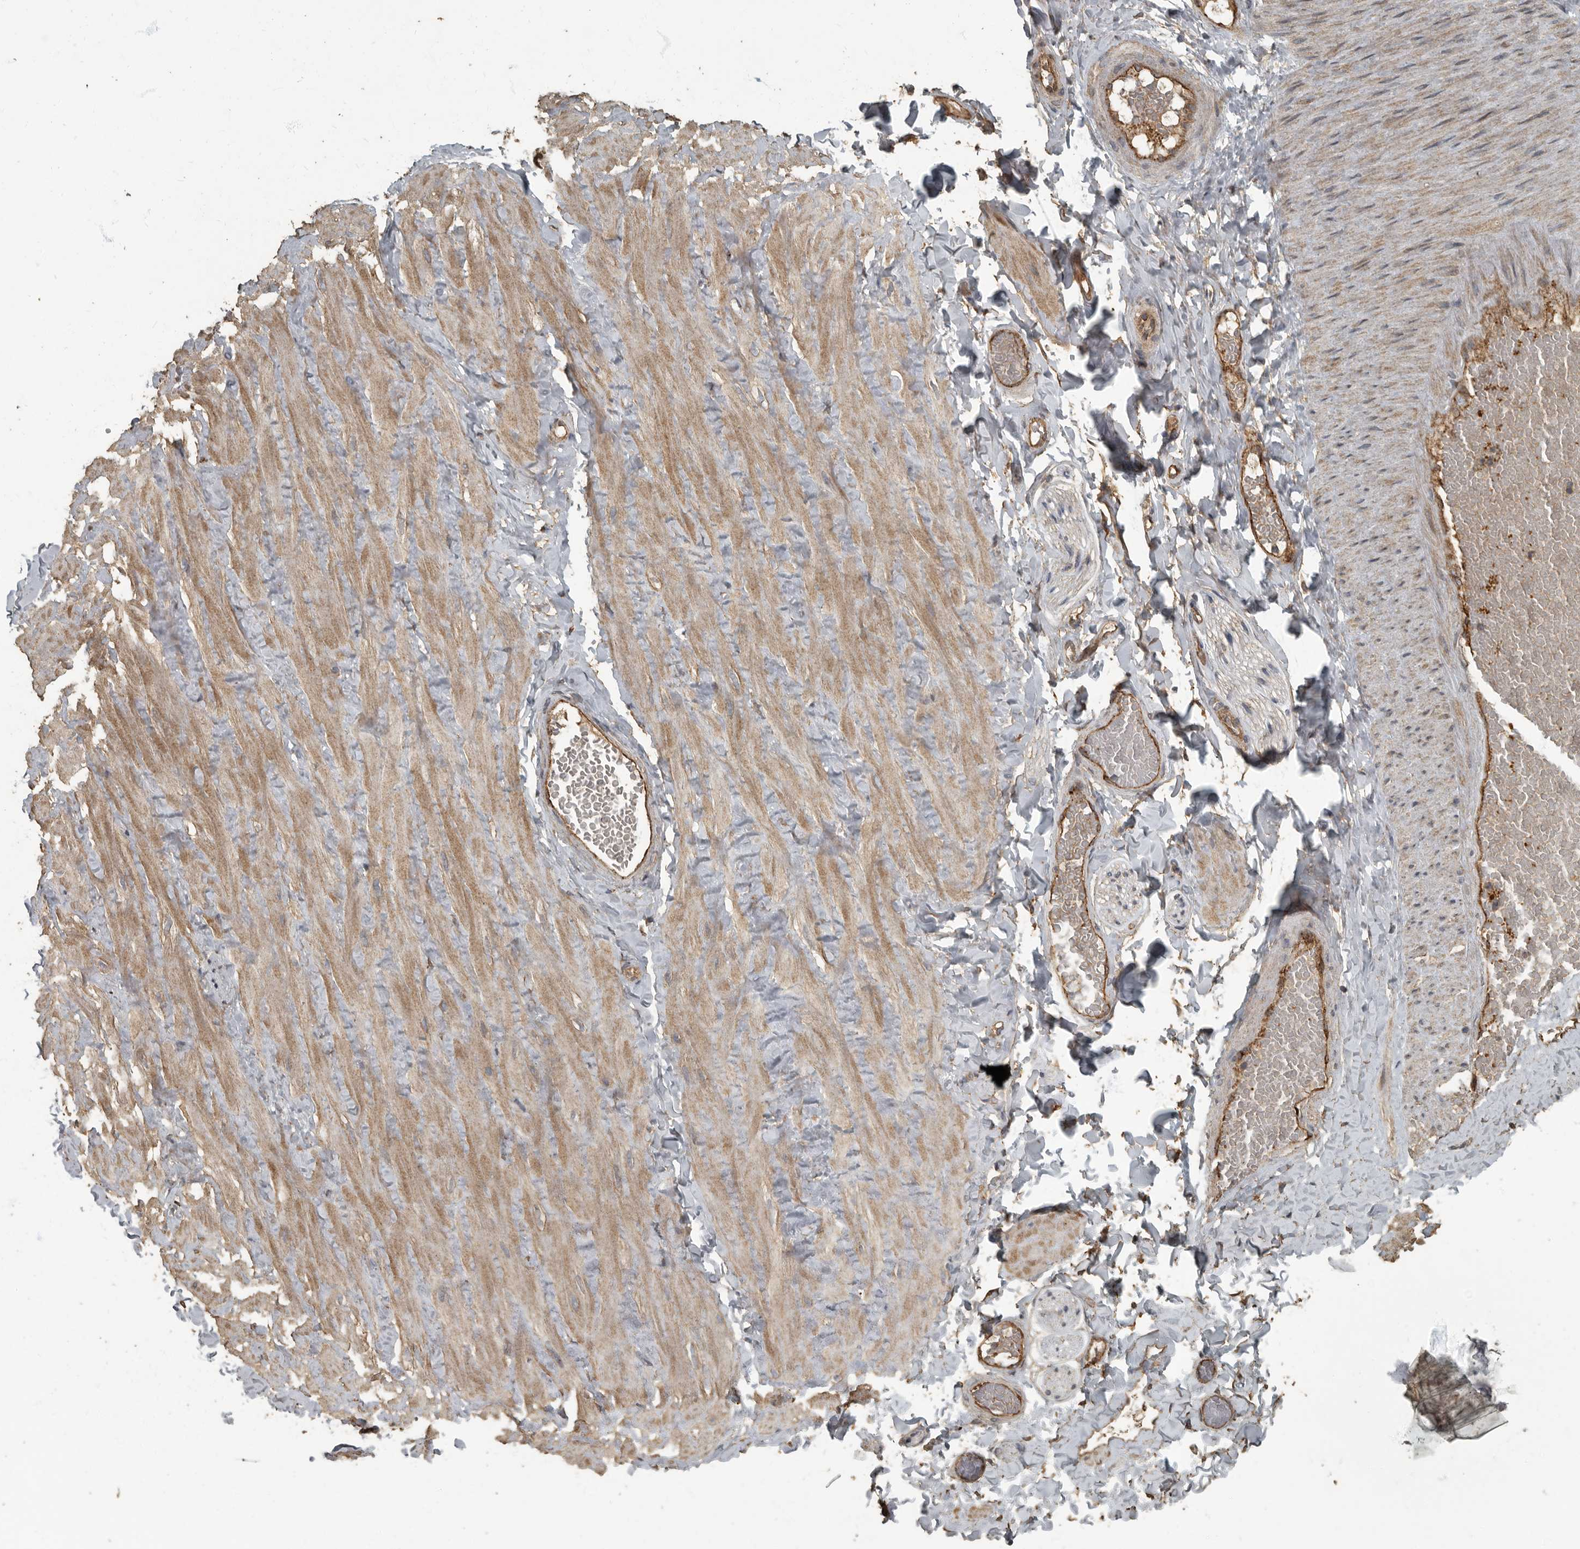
{"staining": {"intensity": "moderate", "quantity": "25%-75%", "location": "cytoplasmic/membranous"}, "tissue": "adipose tissue", "cell_type": "Adipocytes", "image_type": "normal", "snomed": [{"axis": "morphology", "description": "Normal tissue, NOS"}, {"axis": "topography", "description": "Adipose tissue"}, {"axis": "topography", "description": "Vascular tissue"}, {"axis": "topography", "description": "Peripheral nerve tissue"}], "caption": "This micrograph displays immunohistochemistry staining of unremarkable human adipose tissue, with medium moderate cytoplasmic/membranous staining in approximately 25%-75% of adipocytes.", "gene": "IL15RA", "patient": {"sex": "male", "age": 25}}